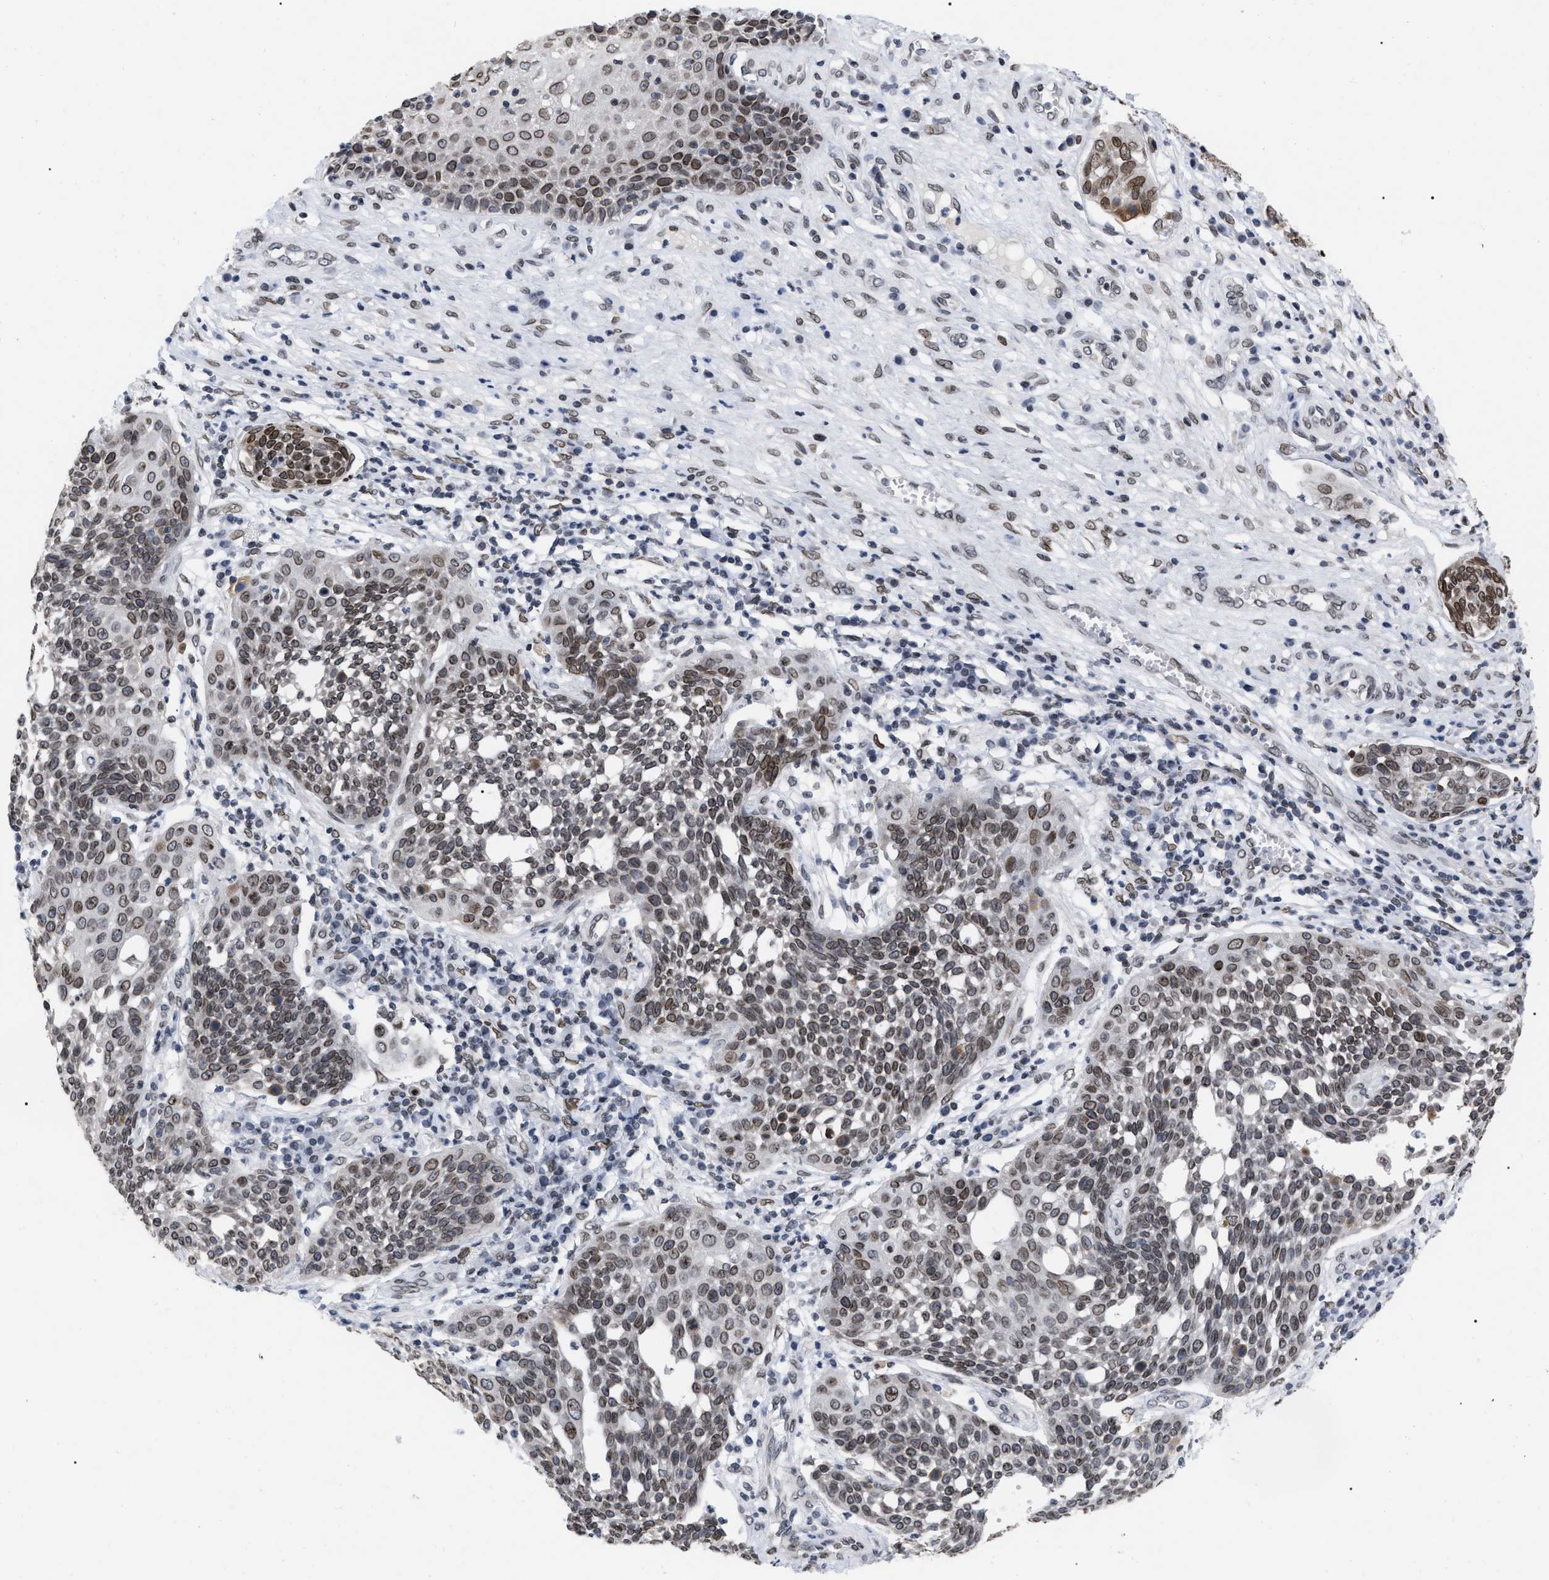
{"staining": {"intensity": "moderate", "quantity": "25%-75%", "location": "cytoplasmic/membranous,nuclear"}, "tissue": "cervical cancer", "cell_type": "Tumor cells", "image_type": "cancer", "snomed": [{"axis": "morphology", "description": "Squamous cell carcinoma, NOS"}, {"axis": "topography", "description": "Cervix"}], "caption": "Cervical cancer (squamous cell carcinoma) stained for a protein exhibits moderate cytoplasmic/membranous and nuclear positivity in tumor cells.", "gene": "TPR", "patient": {"sex": "female", "age": 34}}